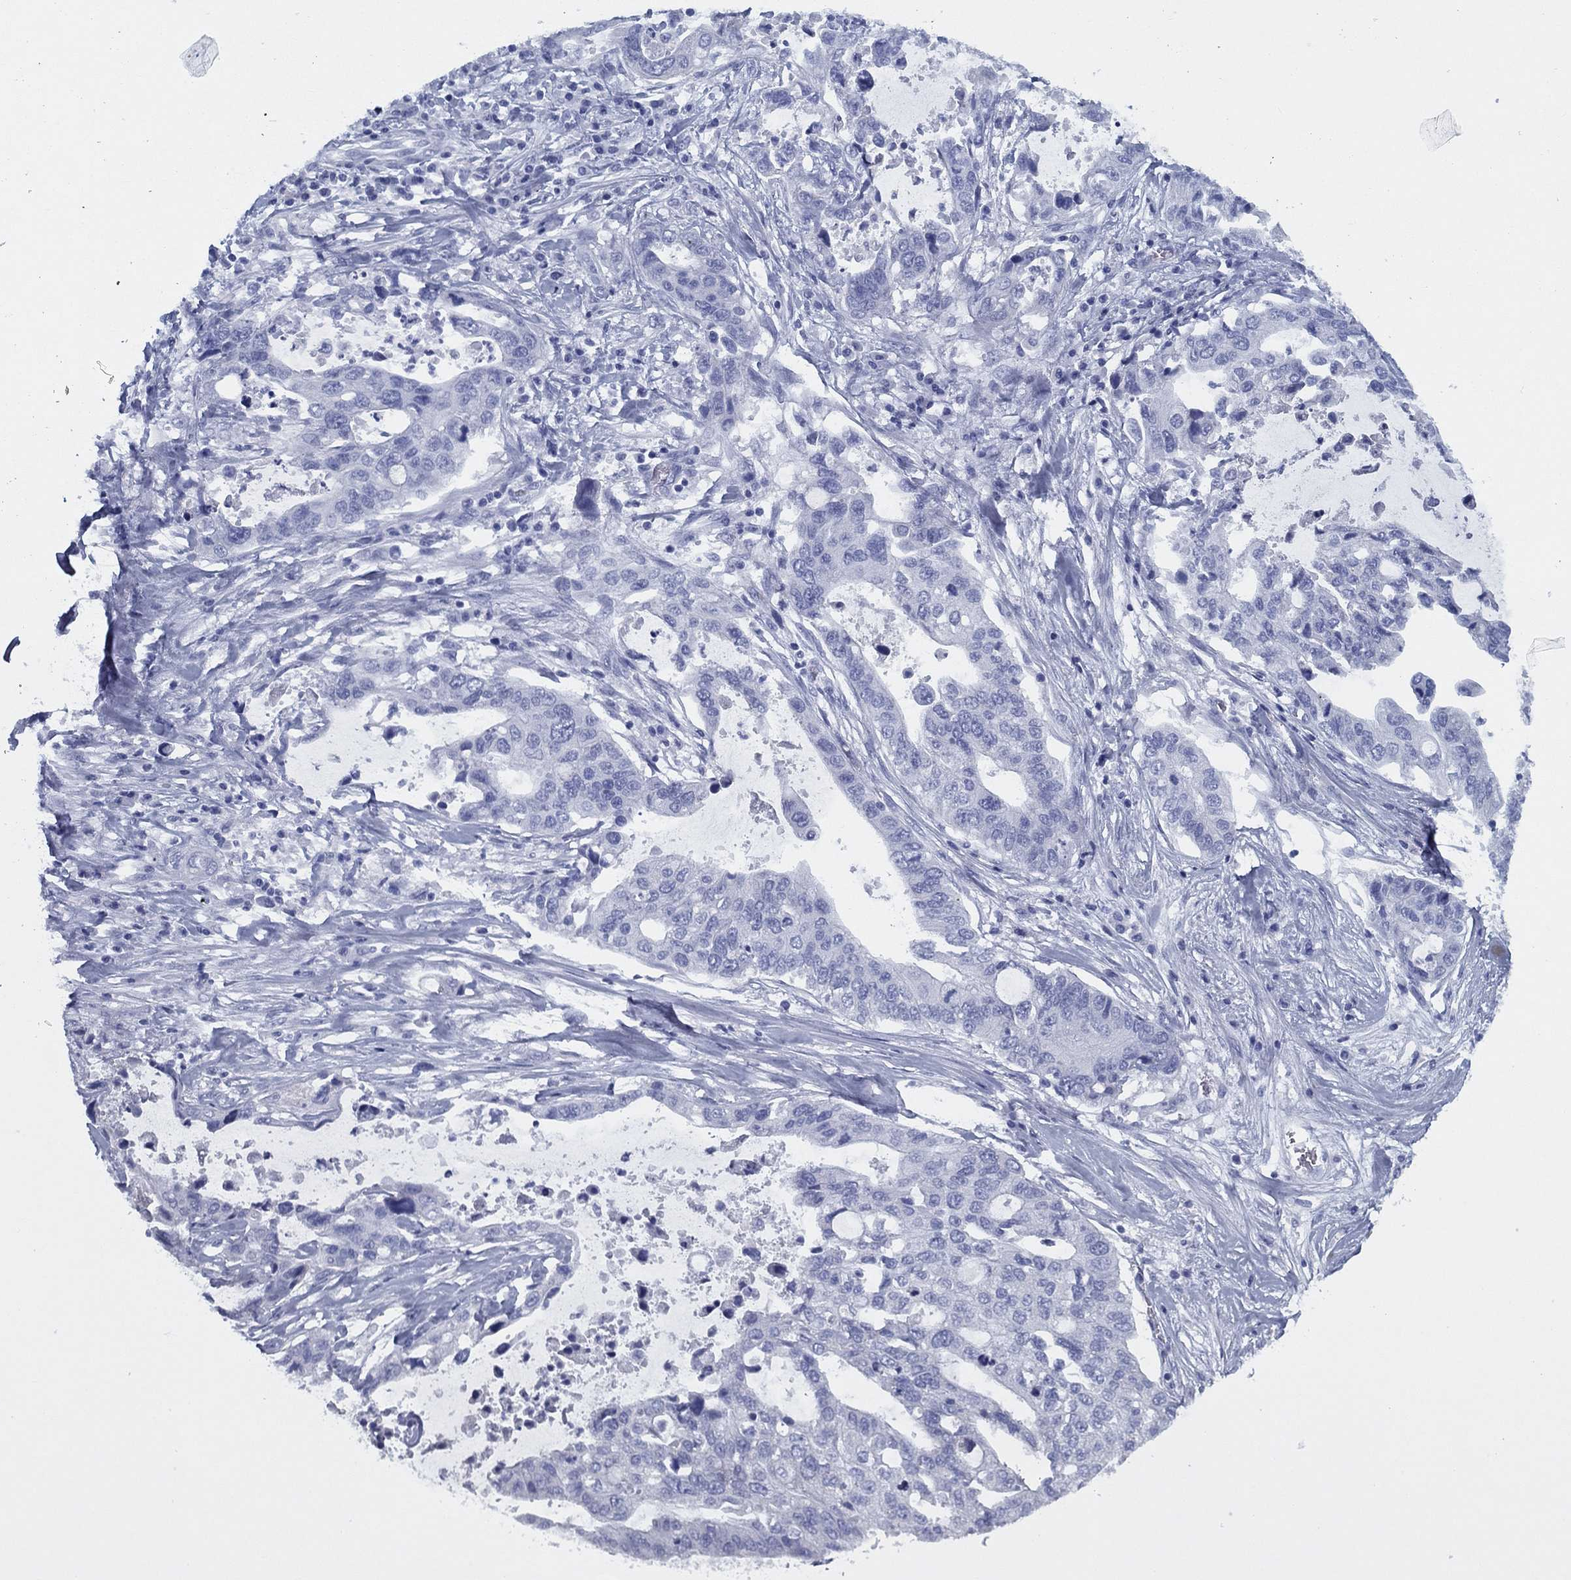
{"staining": {"intensity": "negative", "quantity": "none", "location": "none"}, "tissue": "stomach cancer", "cell_type": "Tumor cells", "image_type": "cancer", "snomed": [{"axis": "morphology", "description": "Adenocarcinoma, NOS"}, {"axis": "topography", "description": "Stomach"}], "caption": "There is no significant staining in tumor cells of stomach cancer. (DAB (3,3'-diaminobenzidine) immunohistochemistry with hematoxylin counter stain).", "gene": "TMEM252", "patient": {"sex": "male", "age": 54}}